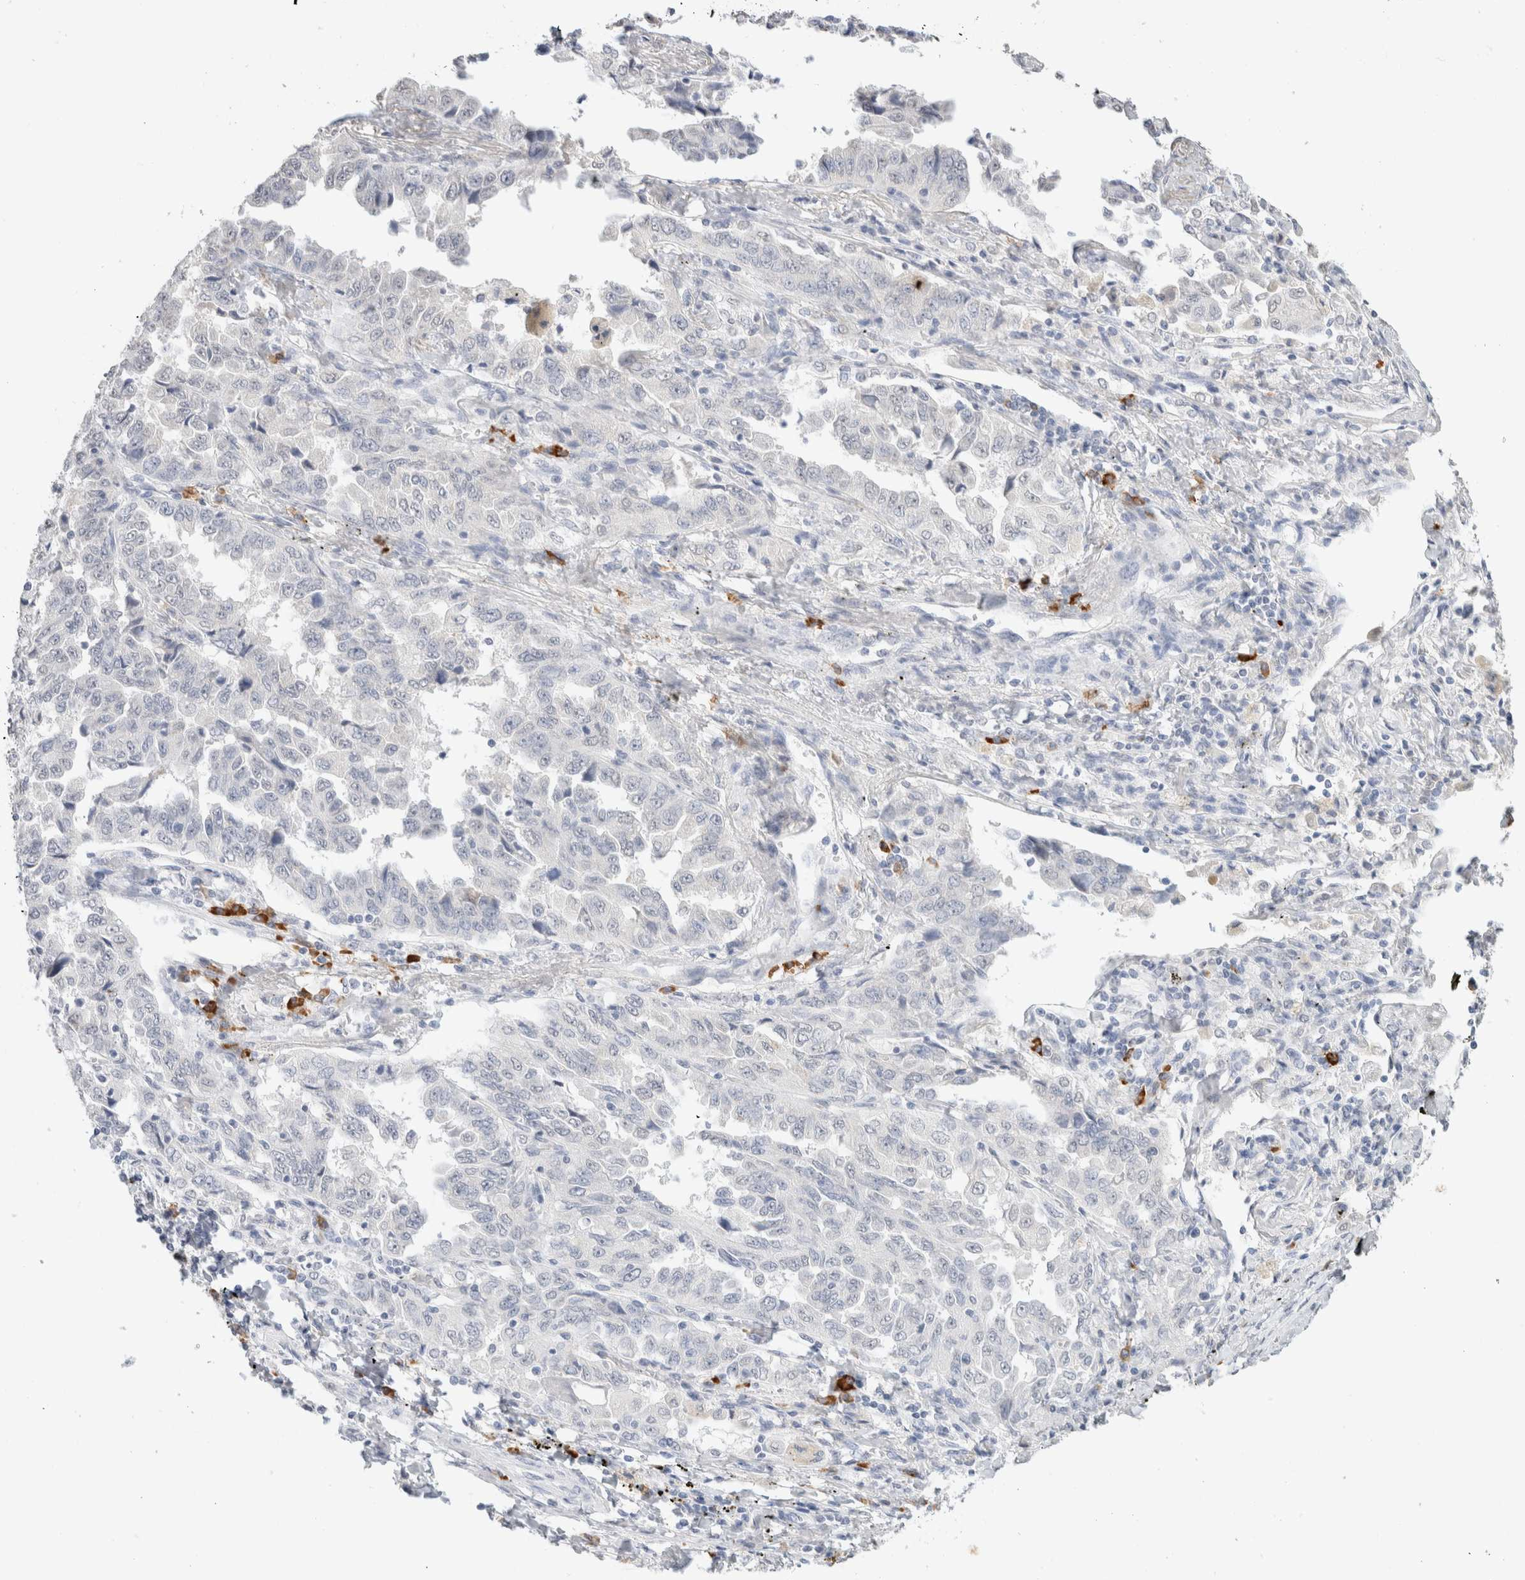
{"staining": {"intensity": "negative", "quantity": "none", "location": "none"}, "tissue": "lung cancer", "cell_type": "Tumor cells", "image_type": "cancer", "snomed": [{"axis": "morphology", "description": "Adenocarcinoma, NOS"}, {"axis": "topography", "description": "Lung"}], "caption": "Adenocarcinoma (lung) was stained to show a protein in brown. There is no significant positivity in tumor cells. Brightfield microscopy of IHC stained with DAB (brown) and hematoxylin (blue), captured at high magnification.", "gene": "CD80", "patient": {"sex": "female", "age": 51}}